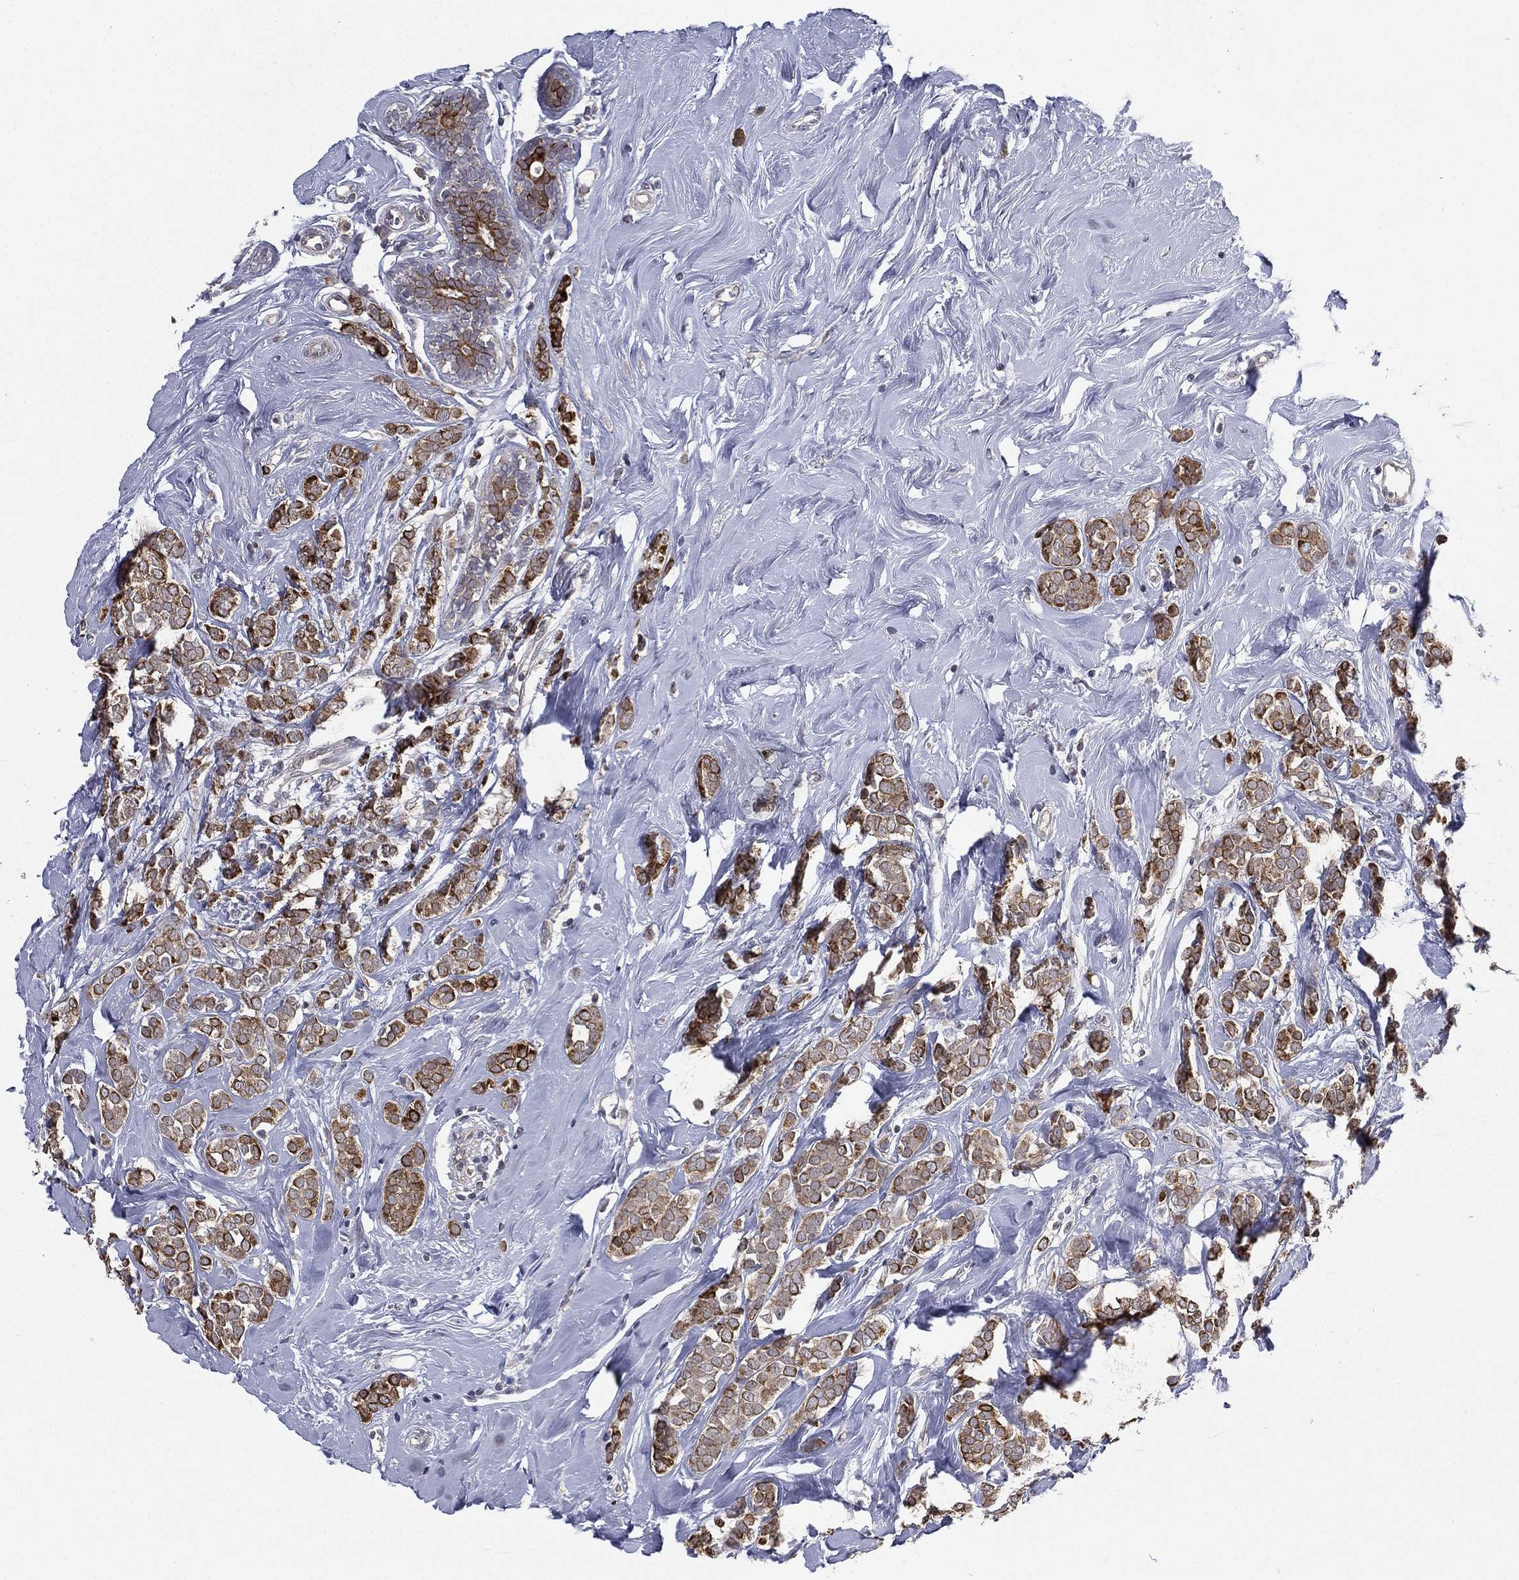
{"staining": {"intensity": "strong", "quantity": ">75%", "location": "cytoplasmic/membranous"}, "tissue": "breast cancer", "cell_type": "Tumor cells", "image_type": "cancer", "snomed": [{"axis": "morphology", "description": "Lobular carcinoma"}, {"axis": "topography", "description": "Breast"}], "caption": "A micrograph of lobular carcinoma (breast) stained for a protein exhibits strong cytoplasmic/membranous brown staining in tumor cells. Nuclei are stained in blue.", "gene": "KAT14", "patient": {"sex": "female", "age": 49}}